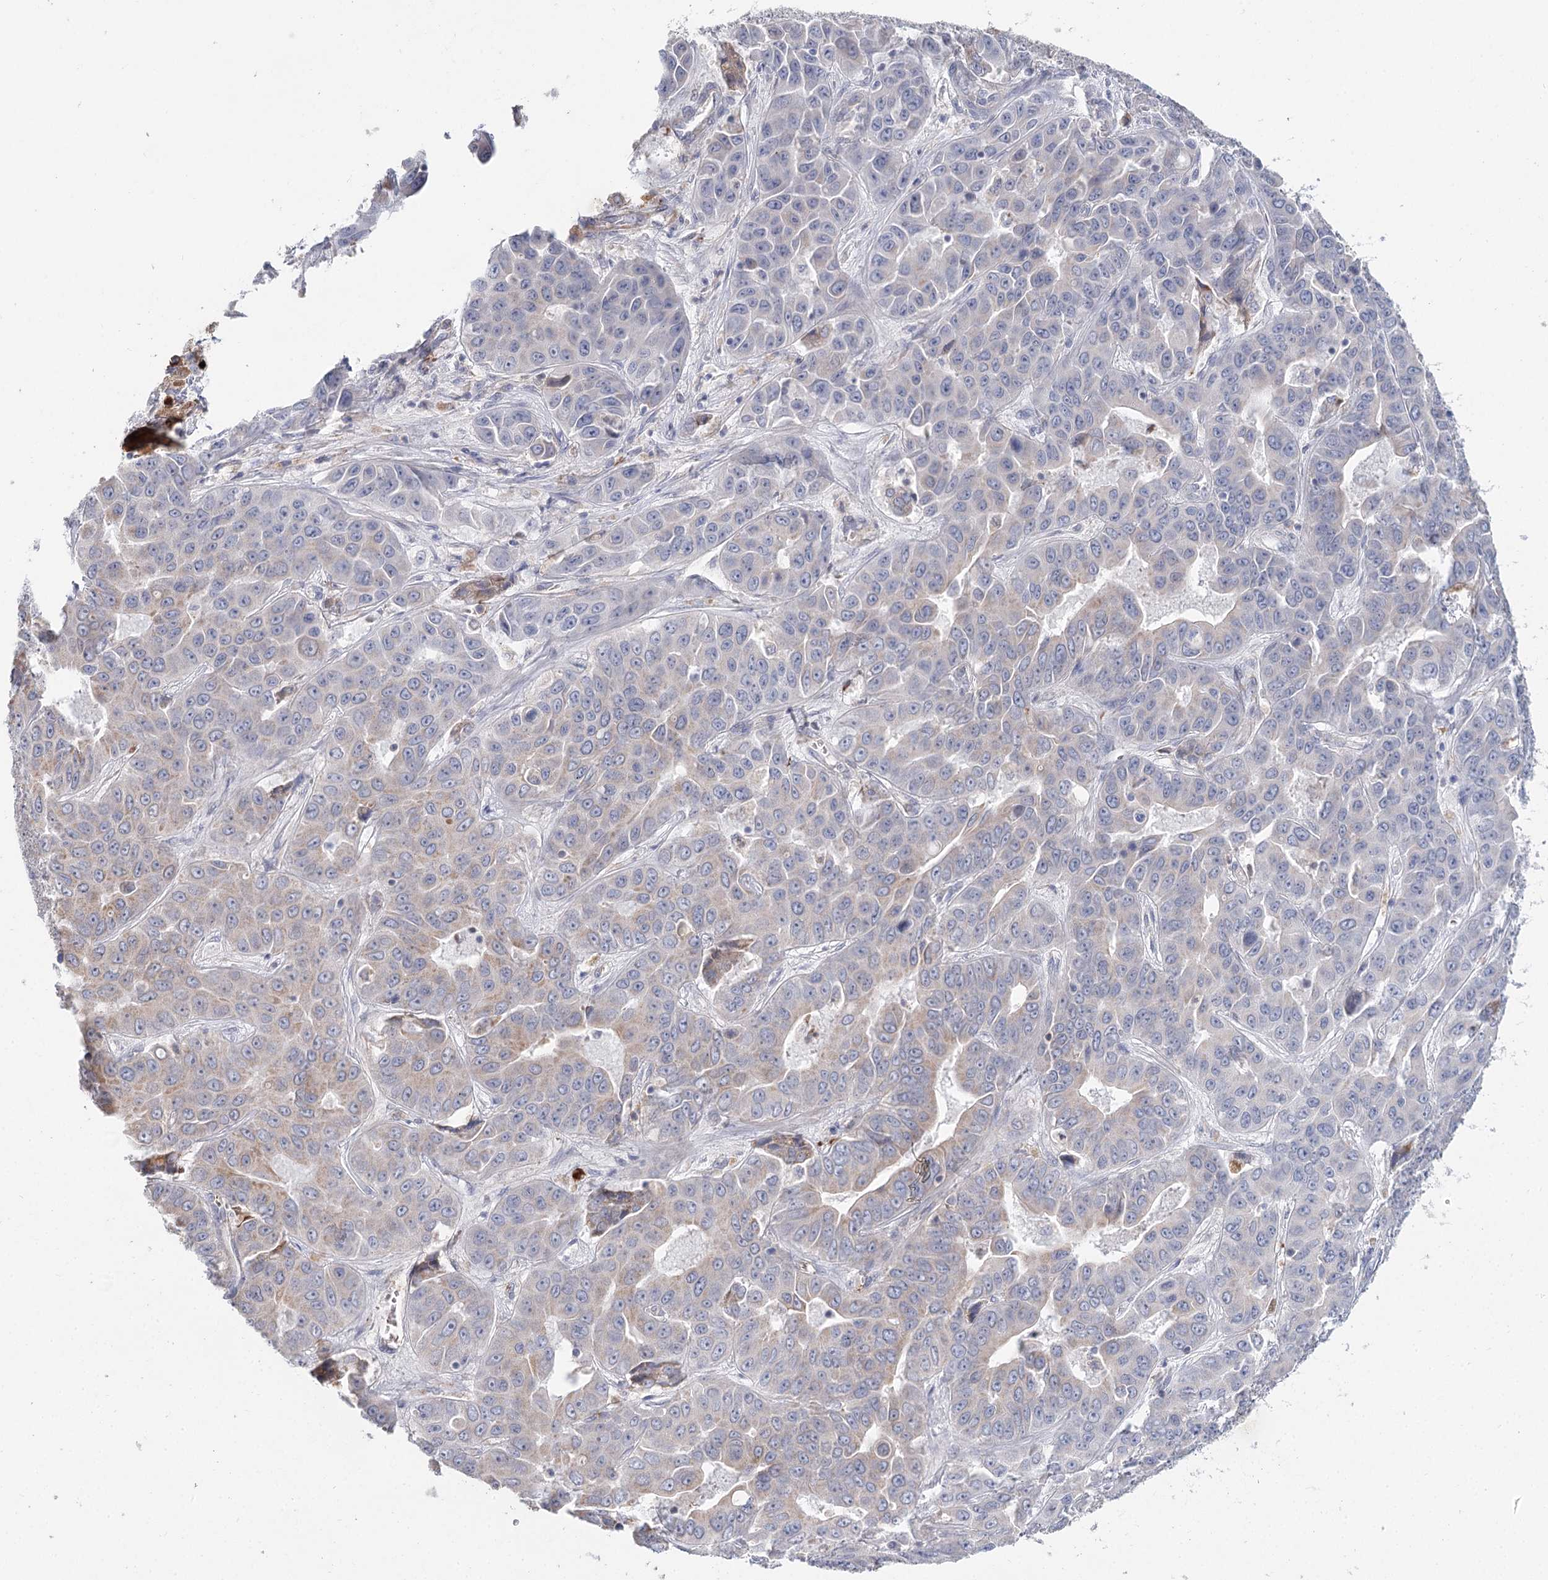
{"staining": {"intensity": "weak", "quantity": "25%-75%", "location": "cytoplasmic/membranous"}, "tissue": "liver cancer", "cell_type": "Tumor cells", "image_type": "cancer", "snomed": [{"axis": "morphology", "description": "Cholangiocarcinoma"}, {"axis": "topography", "description": "Liver"}], "caption": "Human liver cholangiocarcinoma stained with a brown dye shows weak cytoplasmic/membranous positive positivity in about 25%-75% of tumor cells.", "gene": "ARHGAP44", "patient": {"sex": "female", "age": 52}}